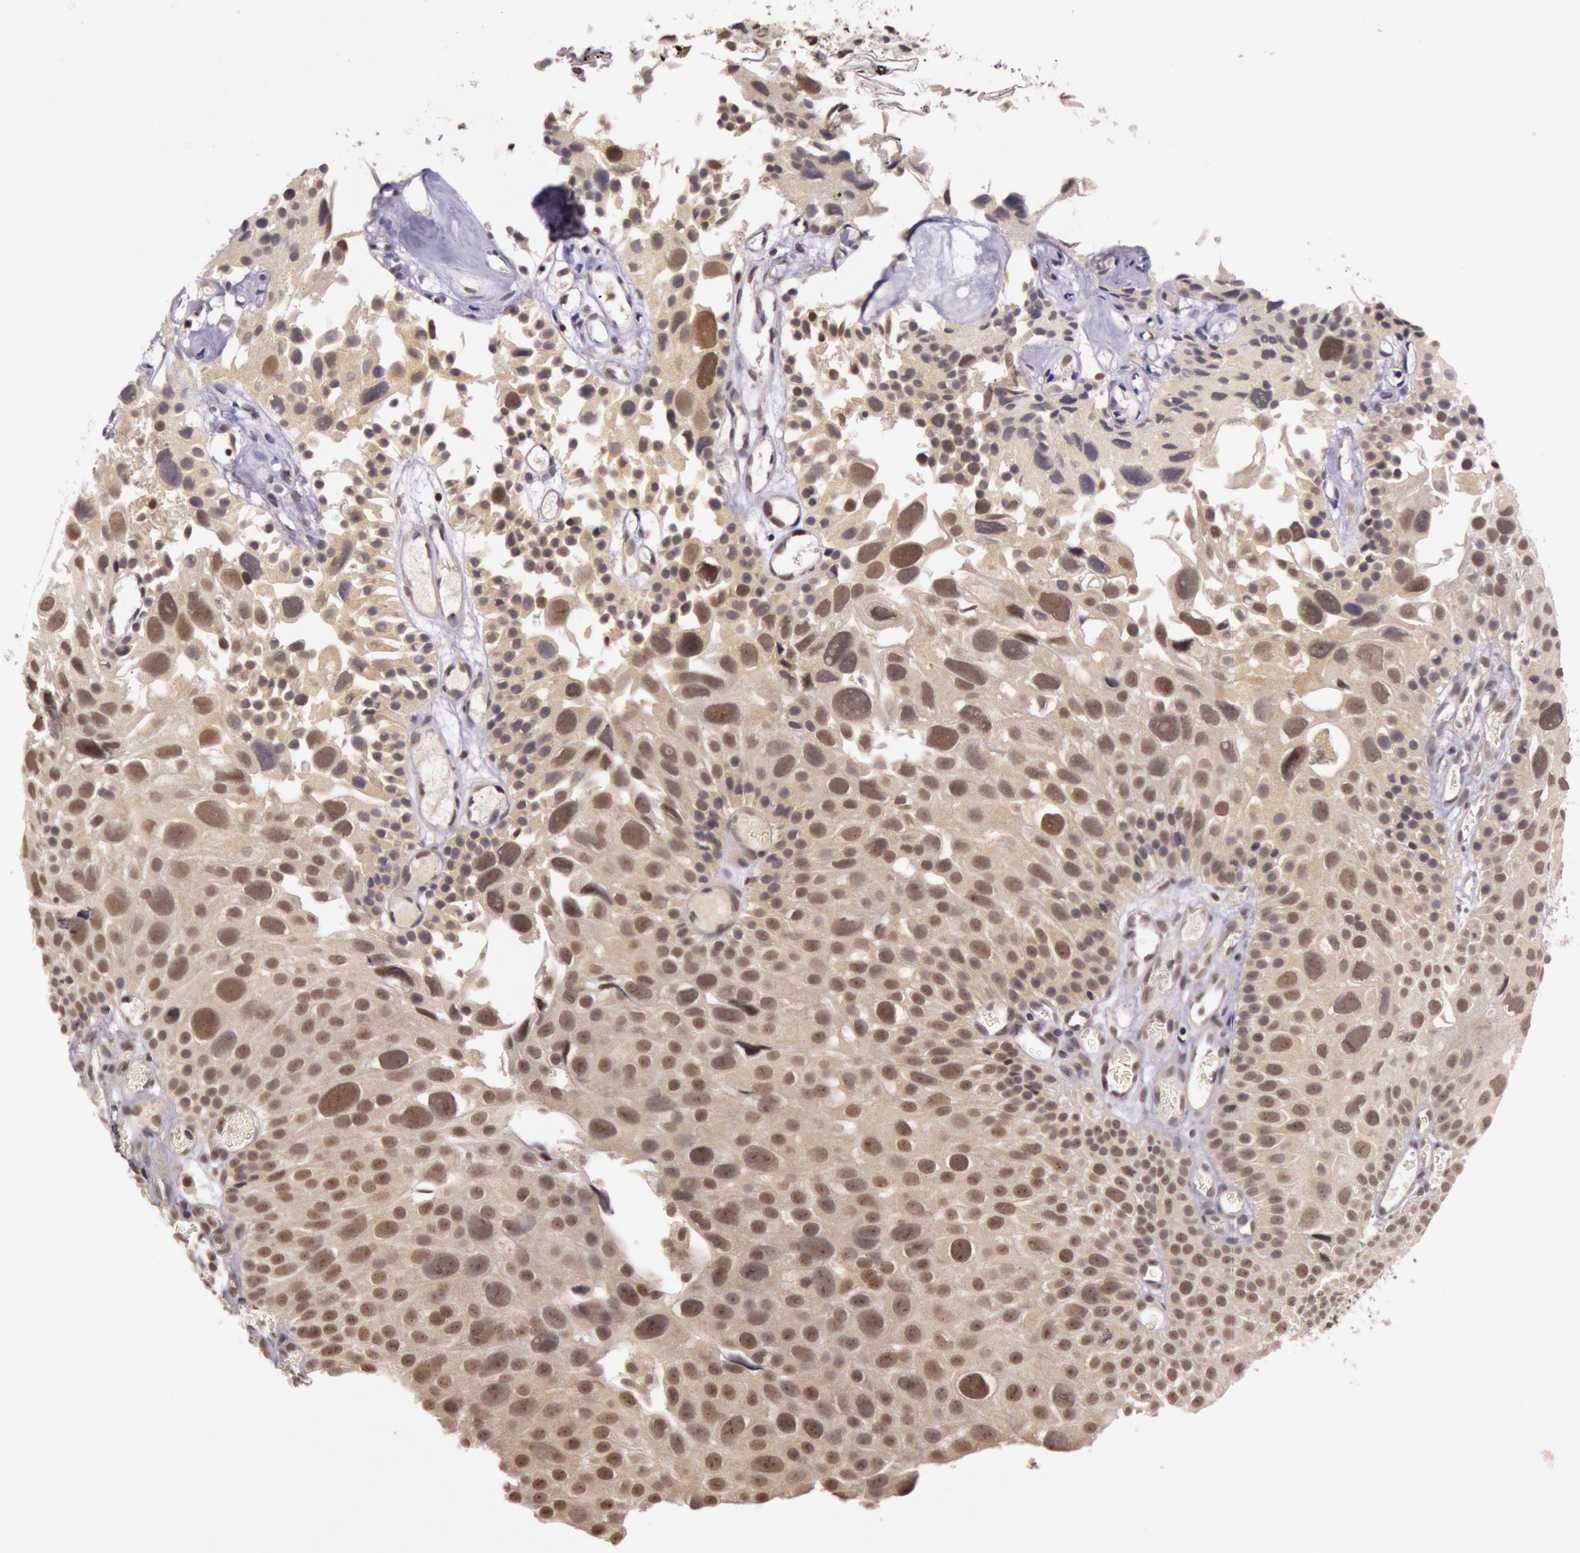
{"staining": {"intensity": "moderate", "quantity": "25%-75%", "location": "cytoplasmic/membranous,nuclear"}, "tissue": "urothelial cancer", "cell_type": "Tumor cells", "image_type": "cancer", "snomed": [{"axis": "morphology", "description": "Urothelial carcinoma, High grade"}, {"axis": "topography", "description": "Urinary bladder"}], "caption": "Protein staining by IHC displays moderate cytoplasmic/membranous and nuclear positivity in about 25%-75% of tumor cells in urothelial cancer.", "gene": "RTL10", "patient": {"sex": "female", "age": 78}}